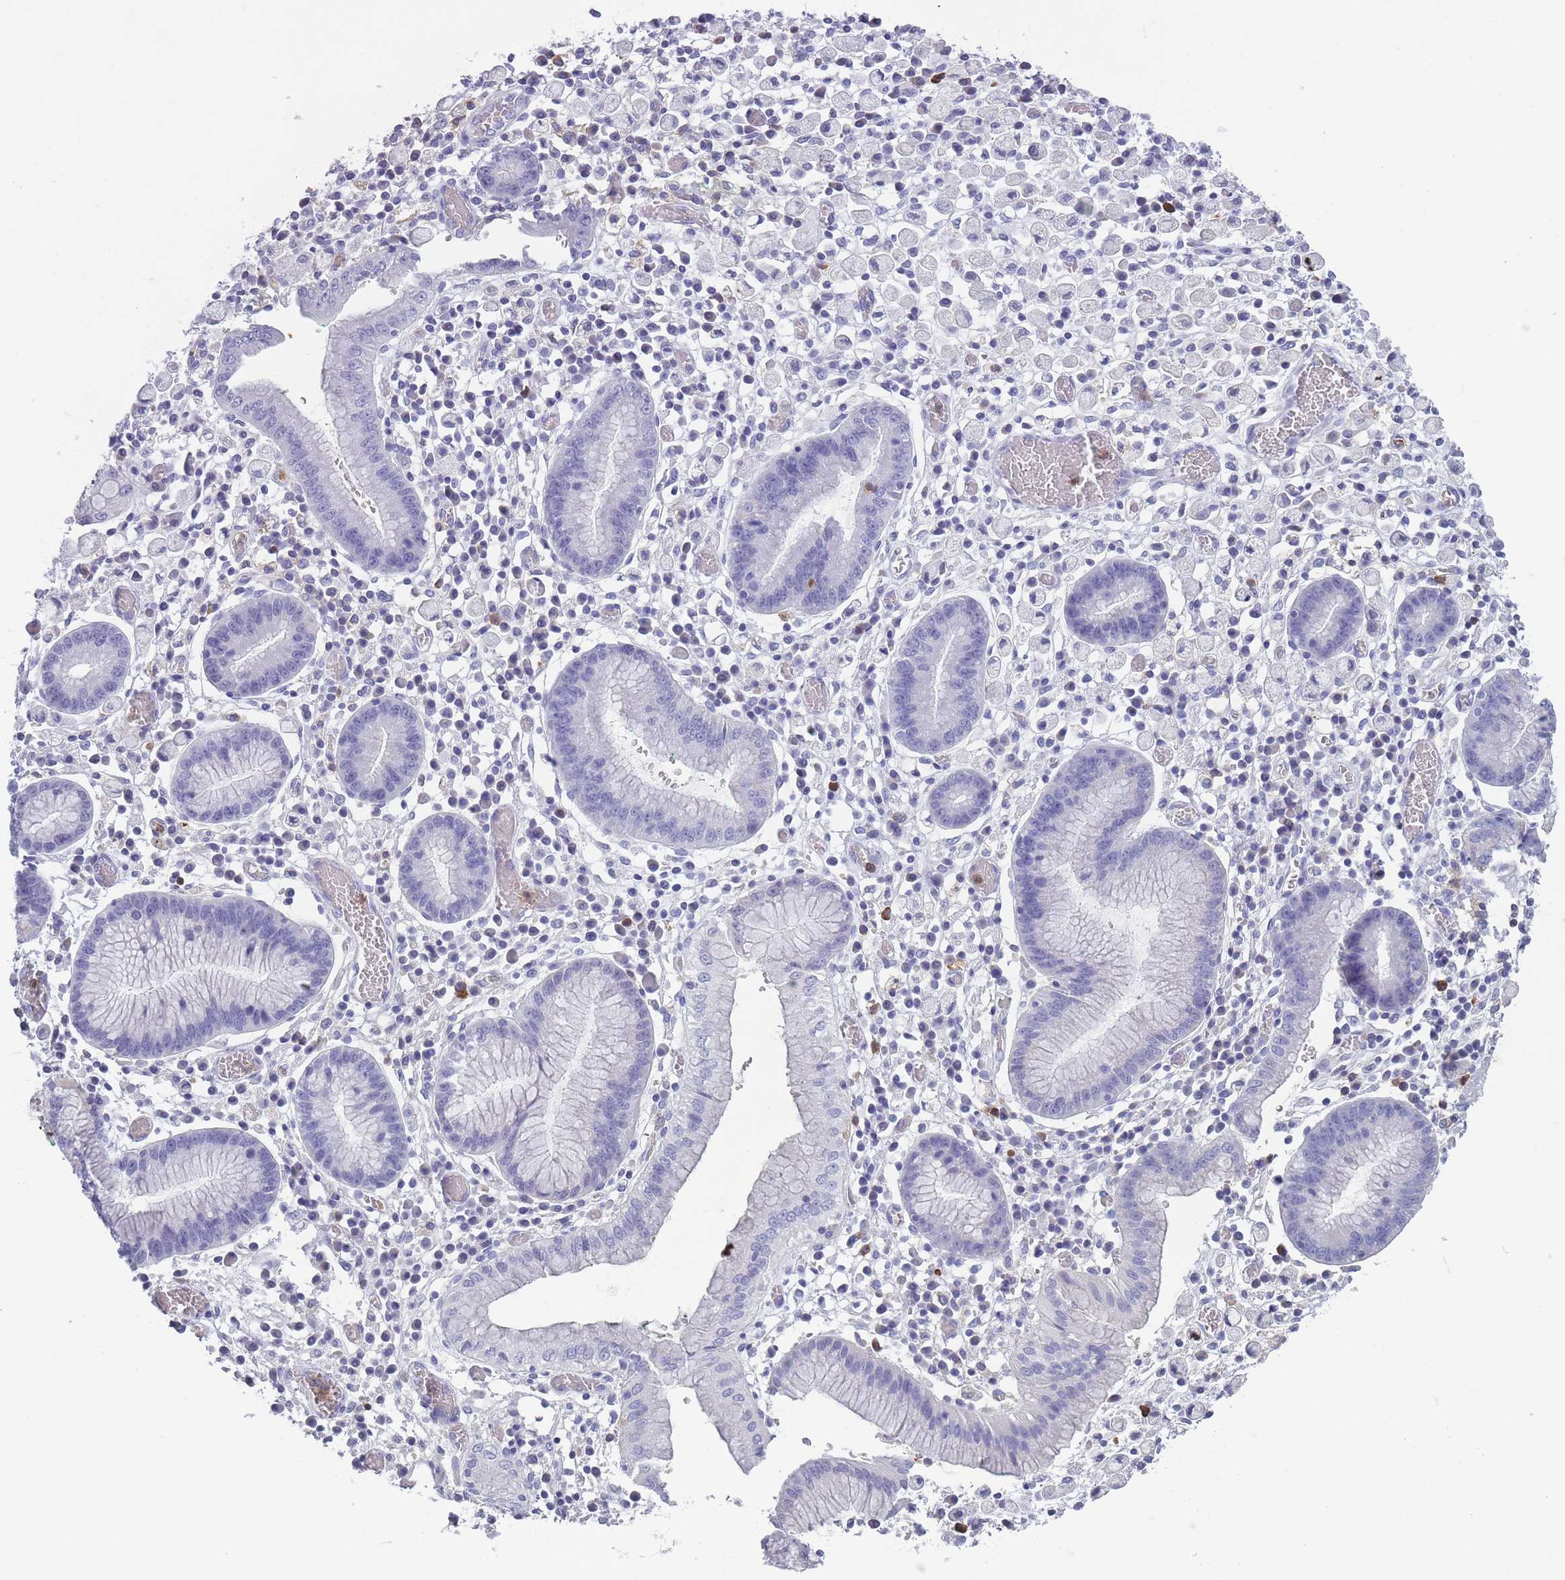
{"staining": {"intensity": "negative", "quantity": "none", "location": "none"}, "tissue": "stomach cancer", "cell_type": "Tumor cells", "image_type": "cancer", "snomed": [{"axis": "morphology", "description": "Adenocarcinoma, NOS"}, {"axis": "topography", "description": "Stomach"}], "caption": "This image is of stomach cancer stained with immunohistochemistry to label a protein in brown with the nuclei are counter-stained blue. There is no positivity in tumor cells. (DAB immunohistochemistry visualized using brightfield microscopy, high magnification).", "gene": "CR1L", "patient": {"sex": "male", "age": 77}}